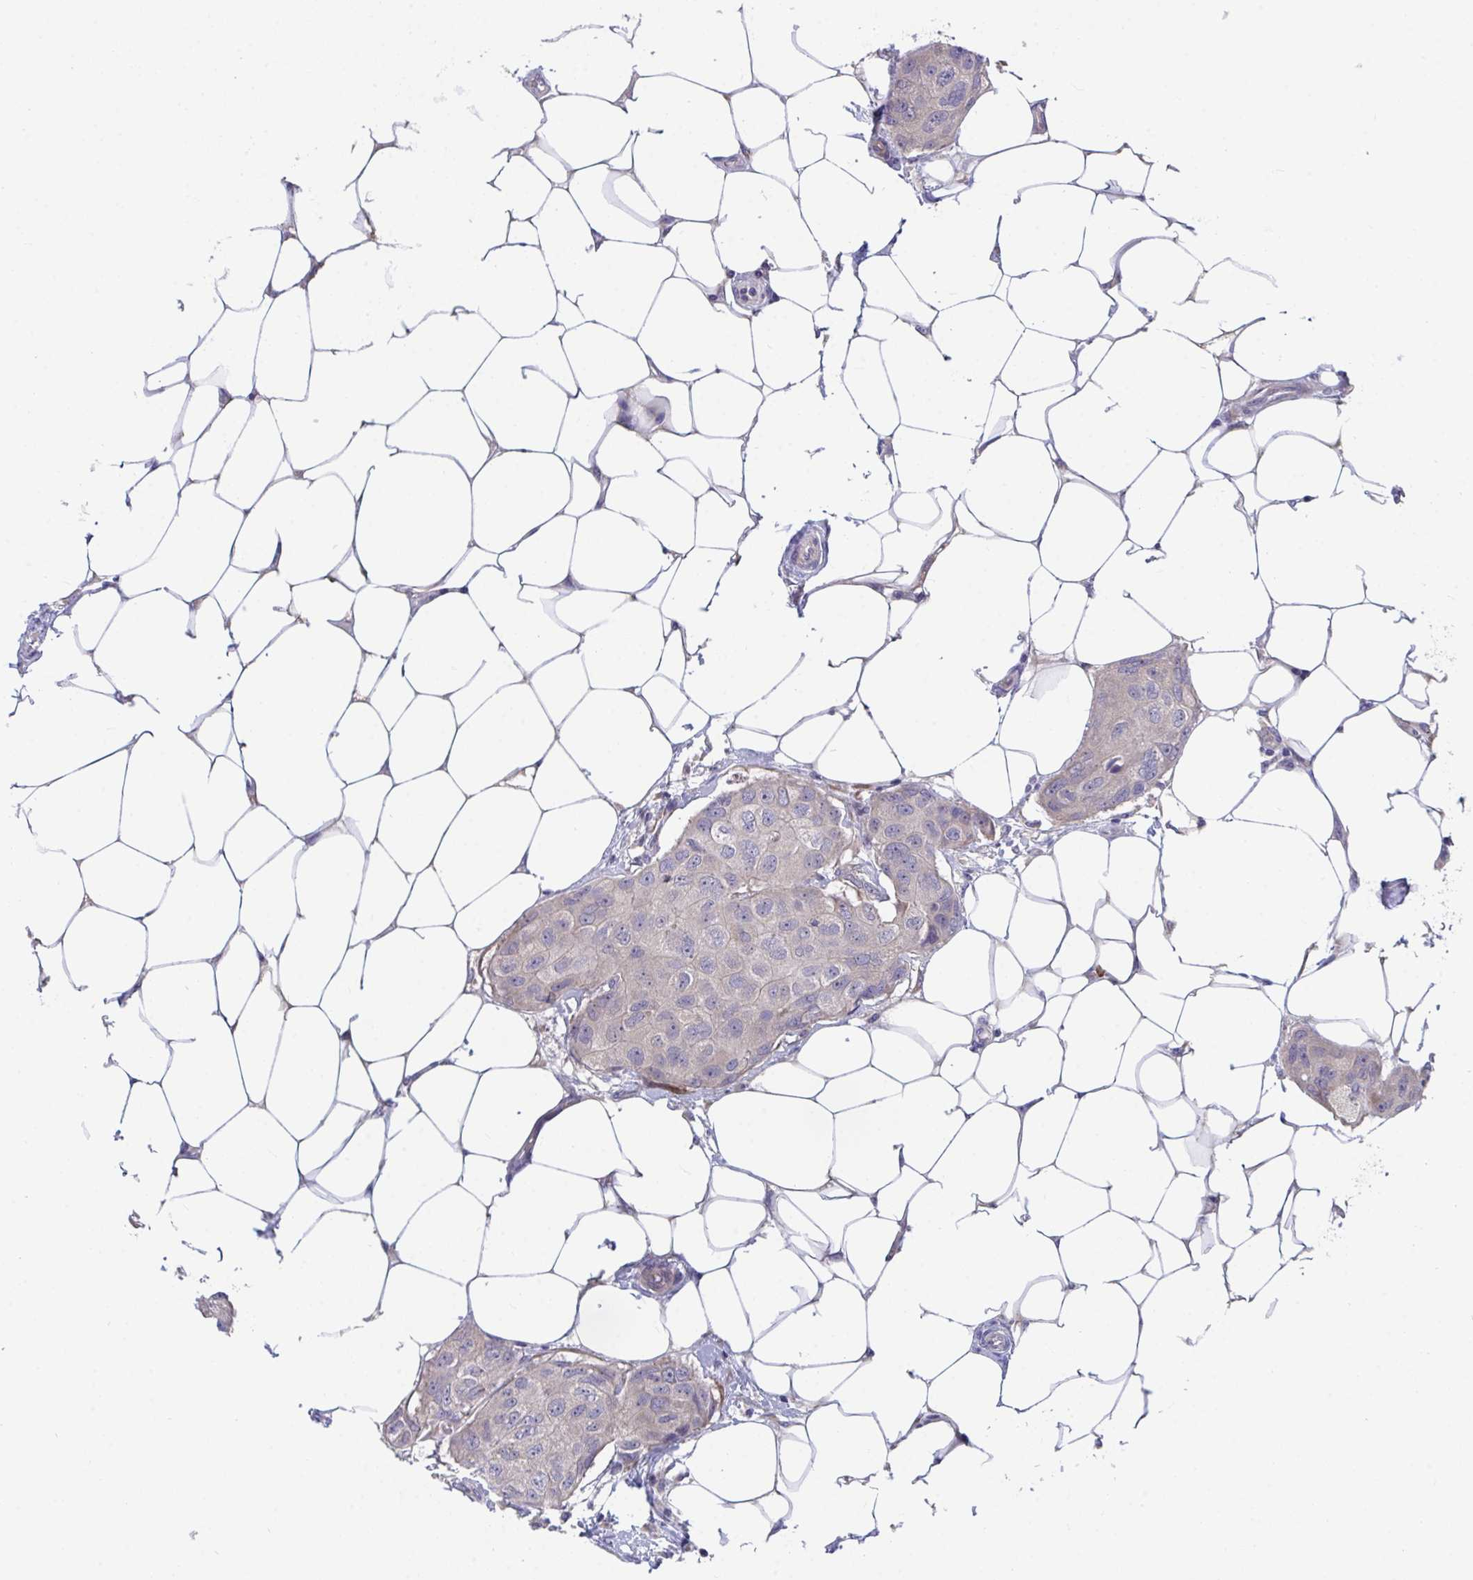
{"staining": {"intensity": "weak", "quantity": "25%-75%", "location": "cytoplasmic/membranous"}, "tissue": "breast cancer", "cell_type": "Tumor cells", "image_type": "cancer", "snomed": [{"axis": "morphology", "description": "Duct carcinoma"}, {"axis": "topography", "description": "Breast"}, {"axis": "topography", "description": "Lymph node"}], "caption": "Intraductal carcinoma (breast) stained for a protein (brown) reveals weak cytoplasmic/membranous positive expression in approximately 25%-75% of tumor cells.", "gene": "SUSD4", "patient": {"sex": "female", "age": 80}}